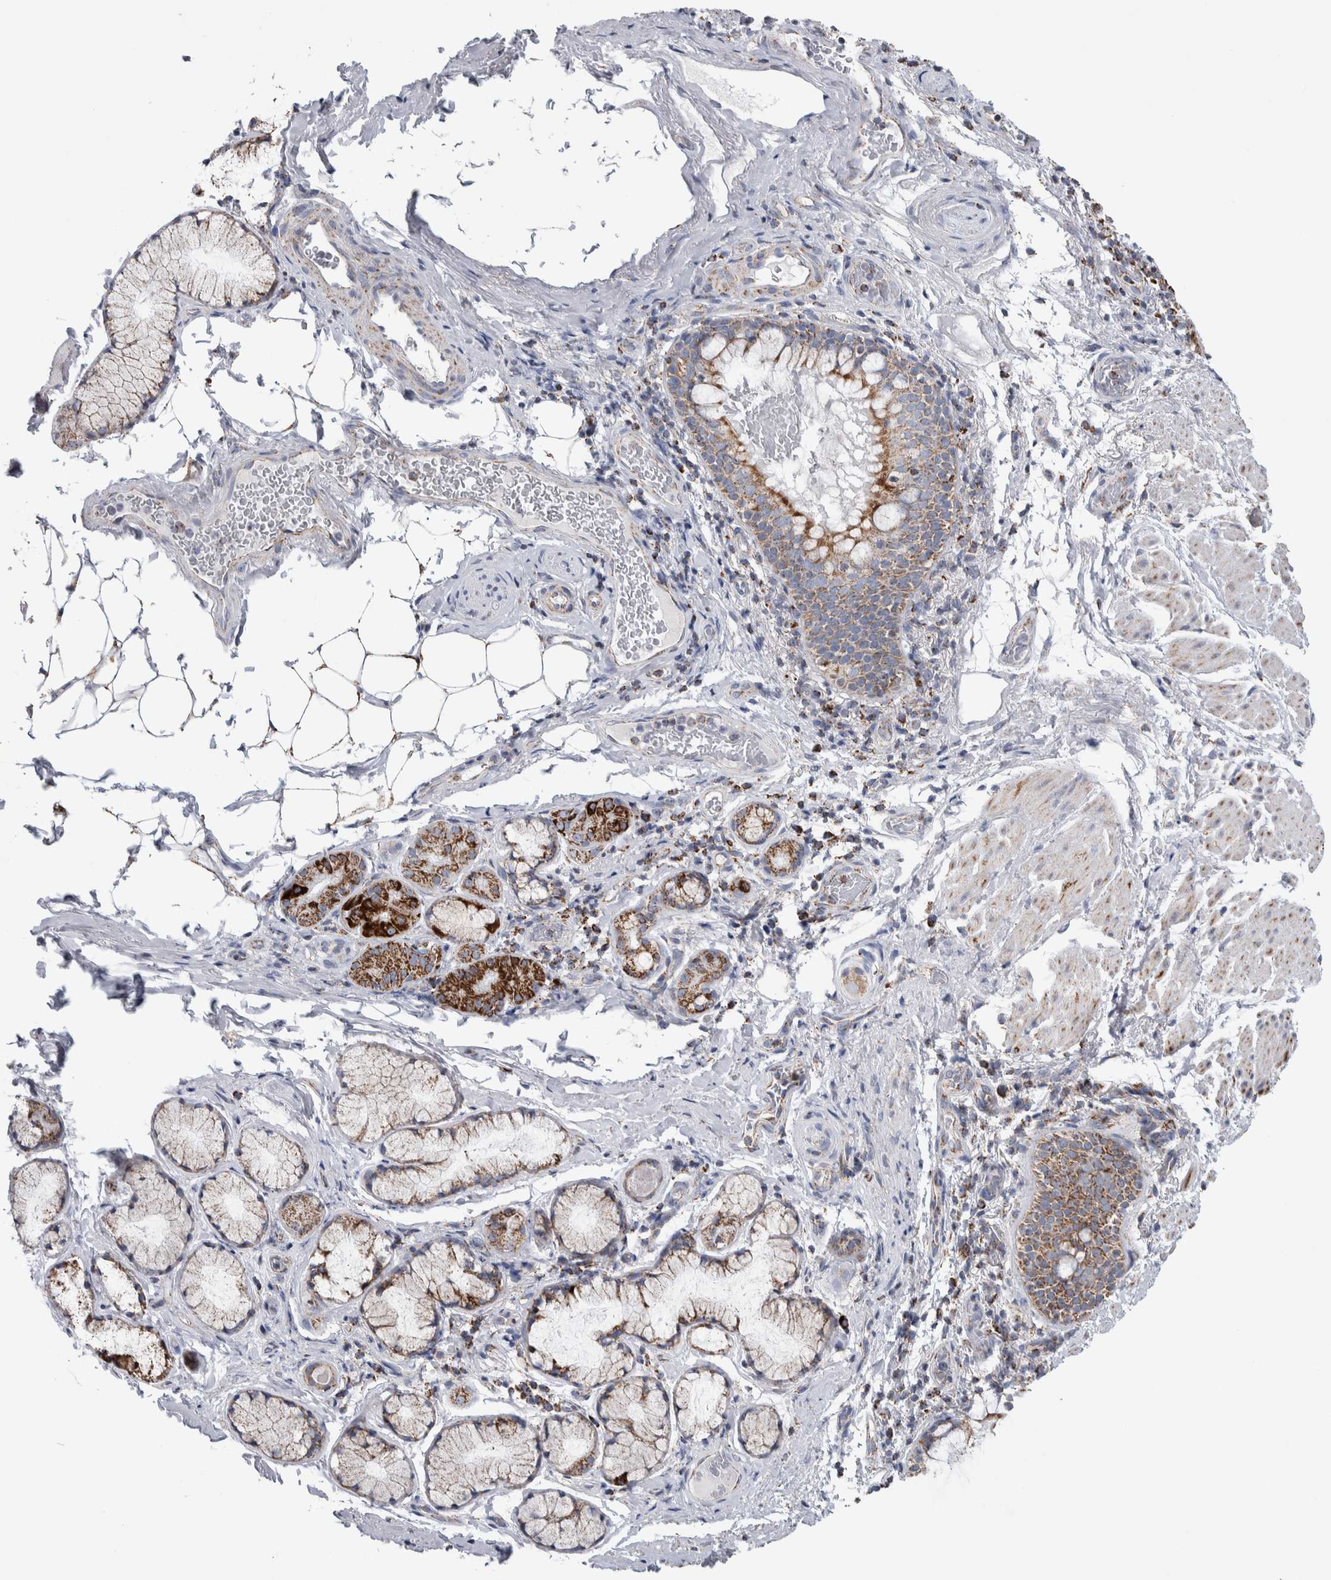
{"staining": {"intensity": "moderate", "quantity": ">75%", "location": "cytoplasmic/membranous"}, "tissue": "bronchus", "cell_type": "Respiratory epithelial cells", "image_type": "normal", "snomed": [{"axis": "morphology", "description": "Normal tissue, NOS"}, {"axis": "morphology", "description": "Inflammation, NOS"}, {"axis": "topography", "description": "Cartilage tissue"}, {"axis": "topography", "description": "Bronchus"}], "caption": "About >75% of respiratory epithelial cells in normal bronchus reveal moderate cytoplasmic/membranous protein expression as visualized by brown immunohistochemical staining.", "gene": "ETFA", "patient": {"sex": "male", "age": 77}}